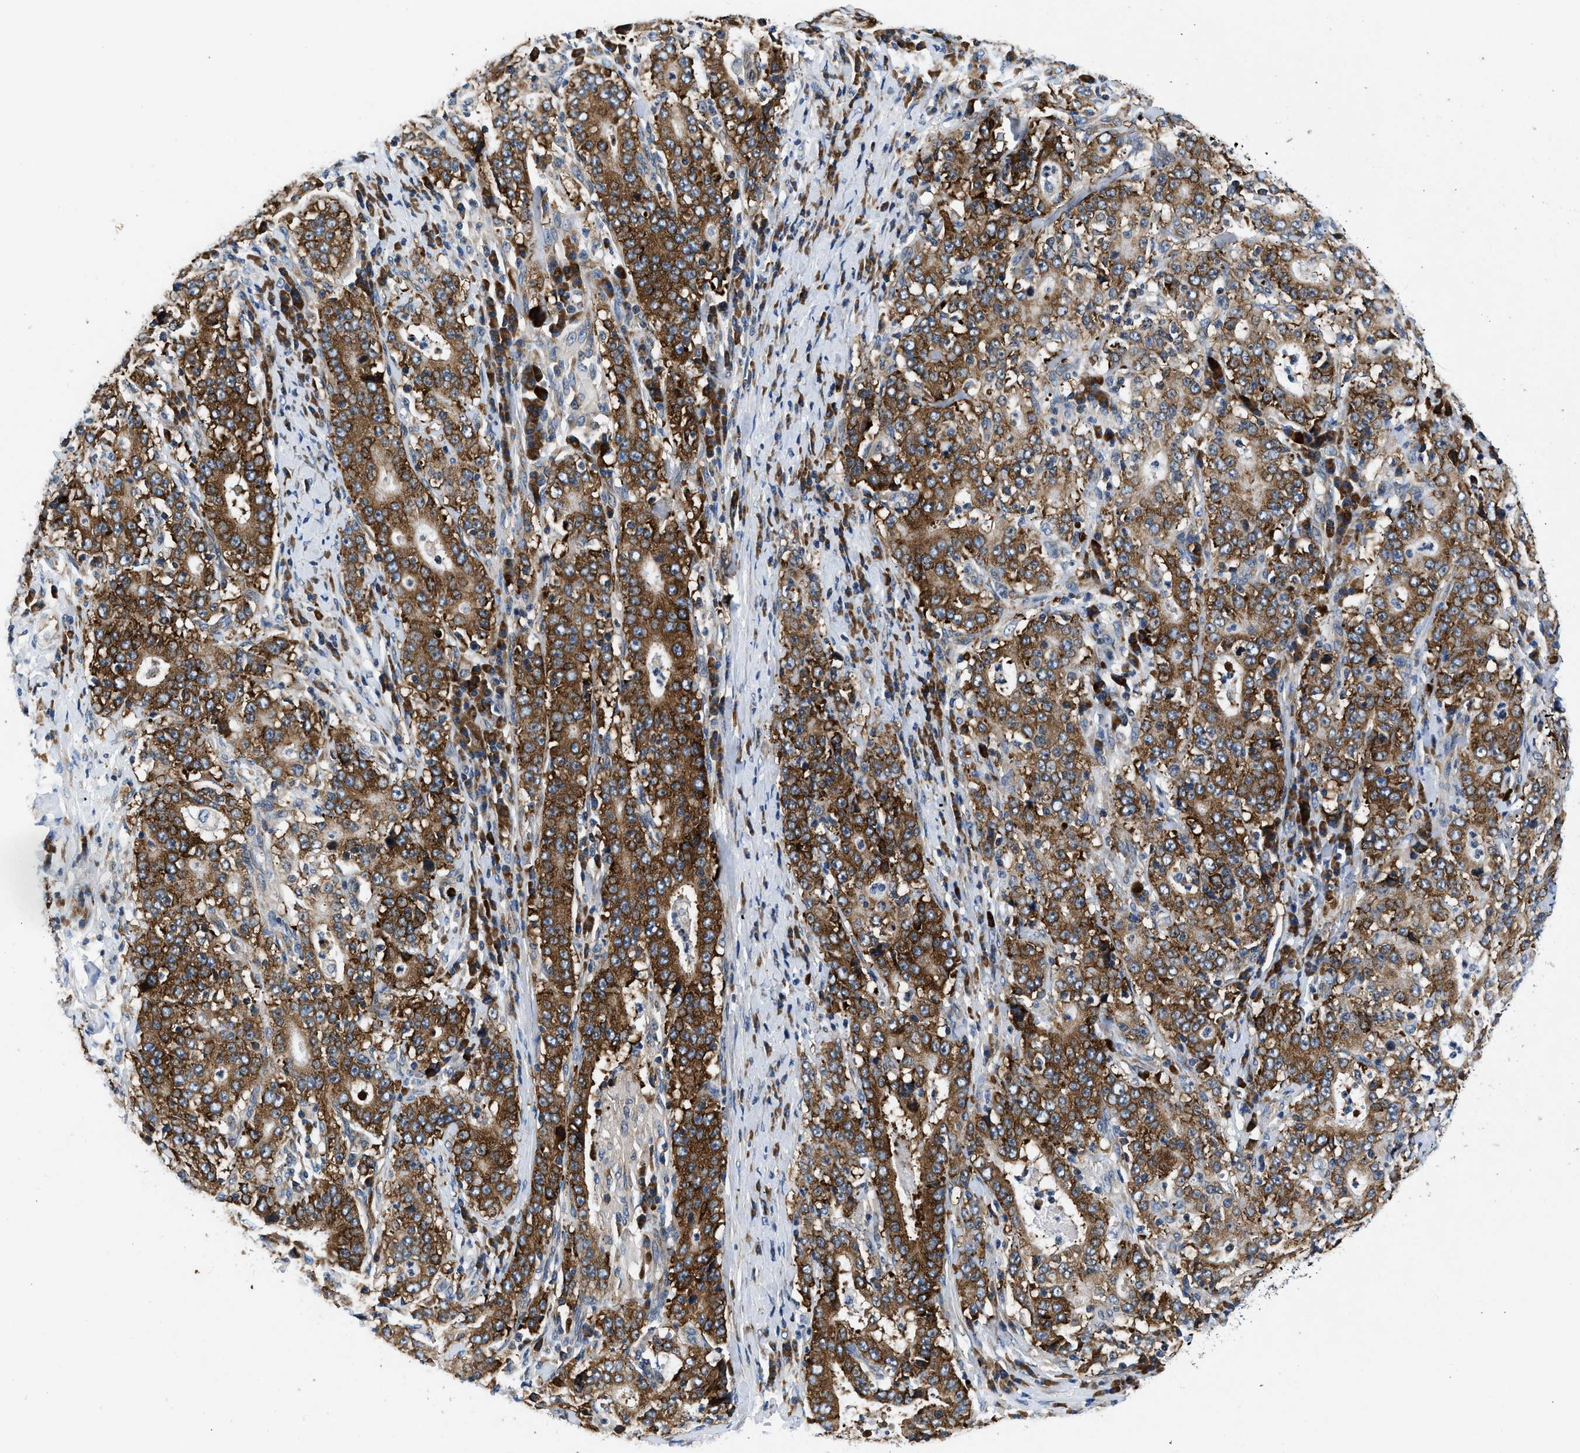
{"staining": {"intensity": "strong", "quantity": ">75%", "location": "cytoplasmic/membranous"}, "tissue": "stomach cancer", "cell_type": "Tumor cells", "image_type": "cancer", "snomed": [{"axis": "morphology", "description": "Normal tissue, NOS"}, {"axis": "morphology", "description": "Adenocarcinoma, NOS"}, {"axis": "topography", "description": "Stomach, upper"}, {"axis": "topography", "description": "Stomach"}], "caption": "Brown immunohistochemical staining in human stomach adenocarcinoma exhibits strong cytoplasmic/membranous positivity in about >75% of tumor cells. (DAB (3,3'-diaminobenzidine) IHC, brown staining for protein, blue staining for nuclei).", "gene": "PA2G4", "patient": {"sex": "male", "age": 59}}